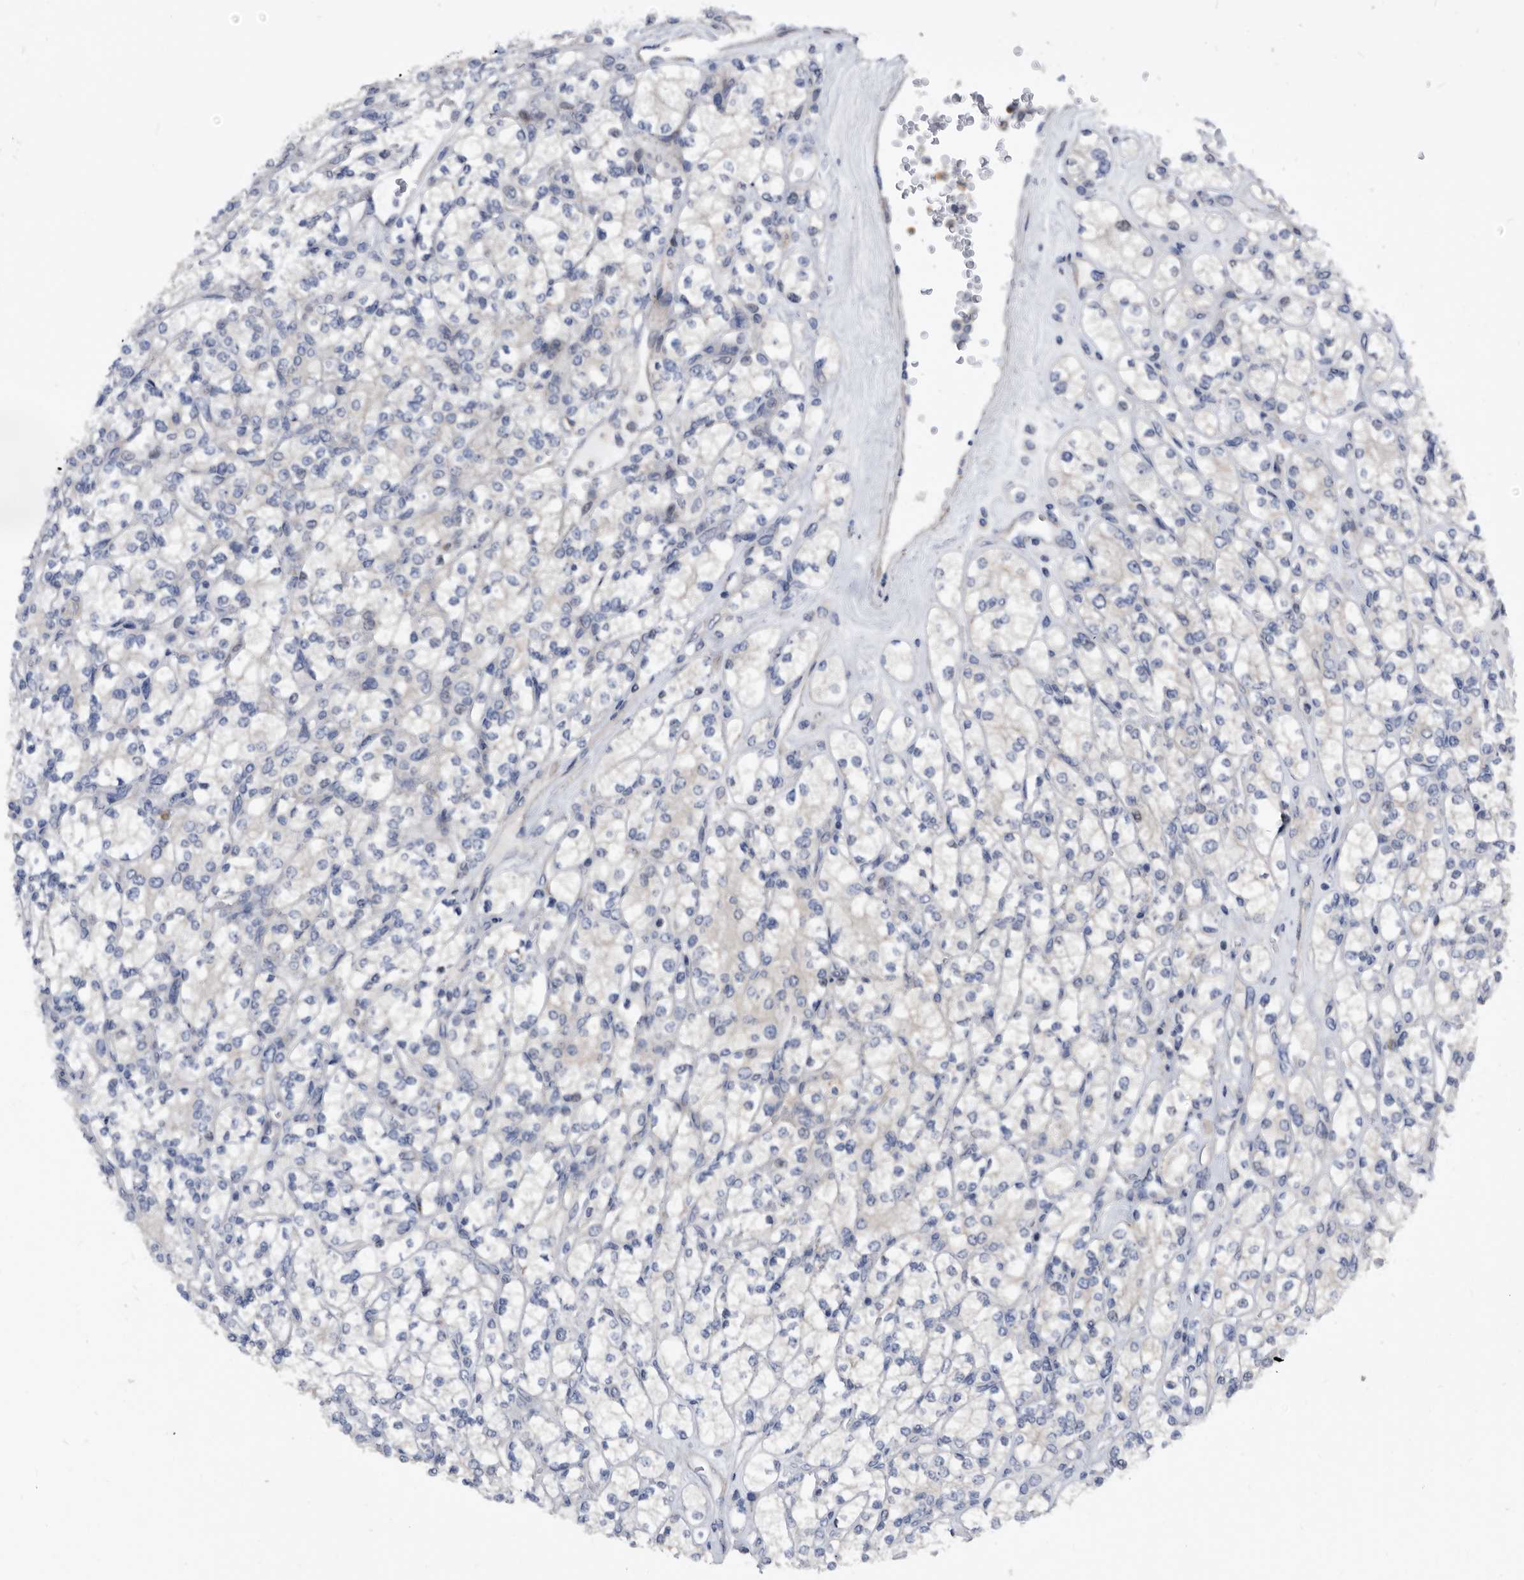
{"staining": {"intensity": "negative", "quantity": "none", "location": "none"}, "tissue": "renal cancer", "cell_type": "Tumor cells", "image_type": "cancer", "snomed": [{"axis": "morphology", "description": "Adenocarcinoma, NOS"}, {"axis": "topography", "description": "Kidney"}], "caption": "Human renal cancer stained for a protein using immunohistochemistry shows no positivity in tumor cells.", "gene": "SERINC2", "patient": {"sex": "male", "age": 77}}